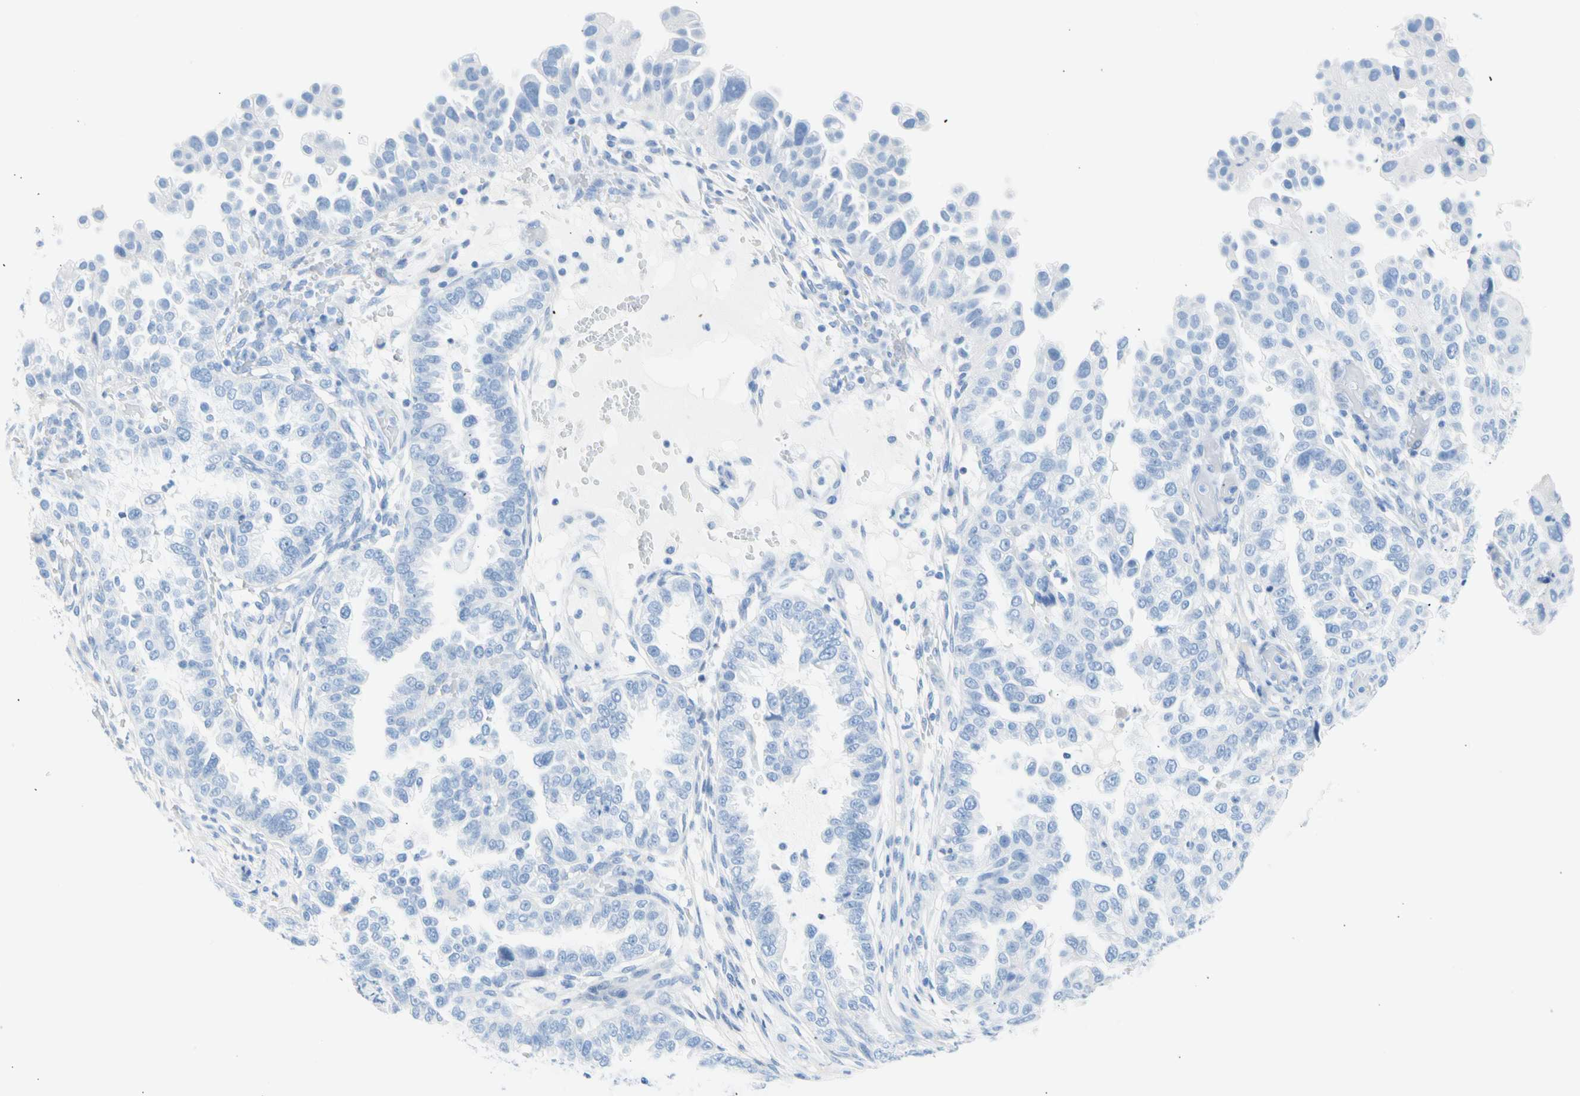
{"staining": {"intensity": "negative", "quantity": "none", "location": "none"}, "tissue": "endometrial cancer", "cell_type": "Tumor cells", "image_type": "cancer", "snomed": [{"axis": "morphology", "description": "Adenocarcinoma, NOS"}, {"axis": "topography", "description": "Endometrium"}], "caption": "This is an immunohistochemistry micrograph of endometrial adenocarcinoma. There is no staining in tumor cells.", "gene": "CEL", "patient": {"sex": "female", "age": 85}}